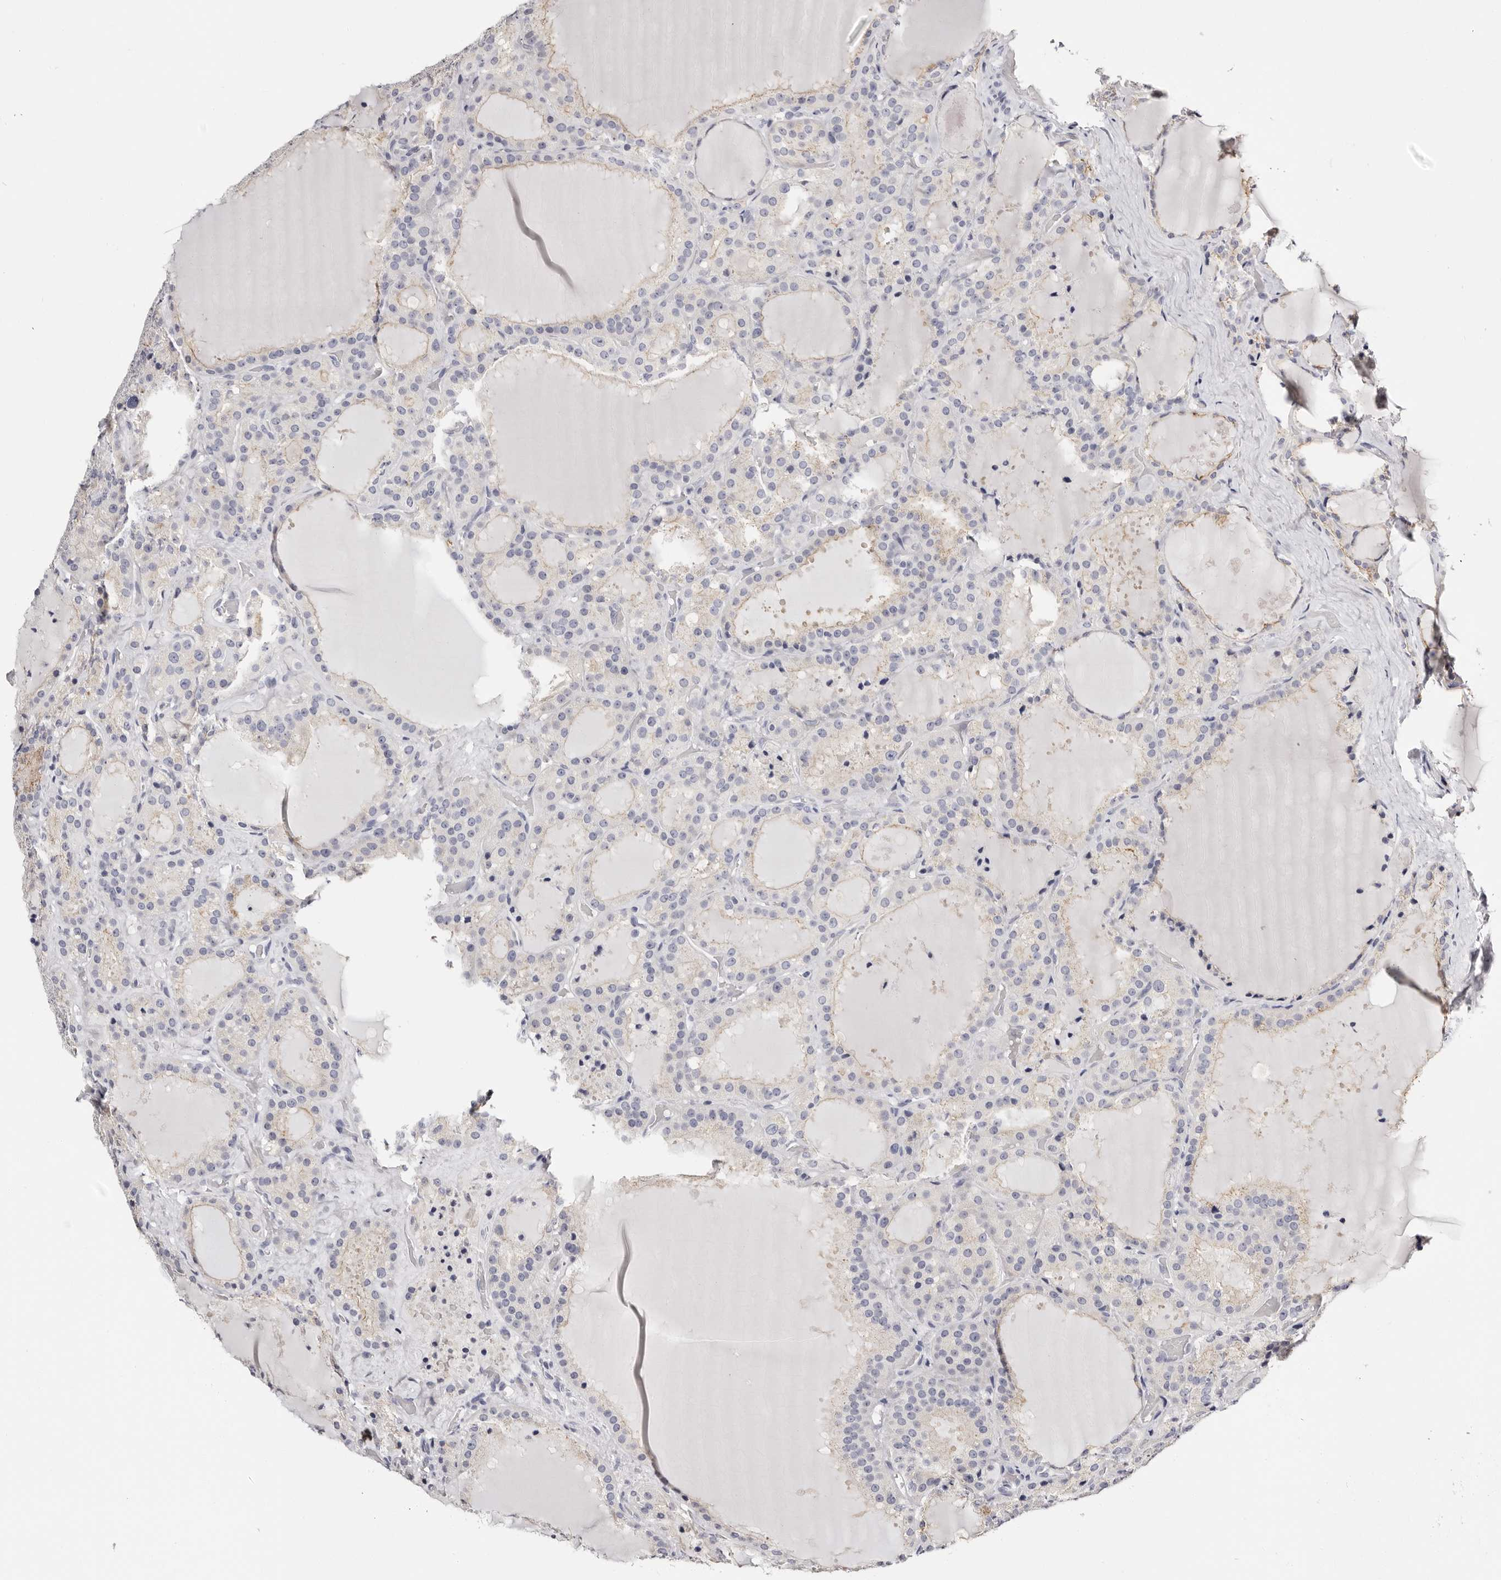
{"staining": {"intensity": "negative", "quantity": "none", "location": "none"}, "tissue": "thyroid cancer", "cell_type": "Tumor cells", "image_type": "cancer", "snomed": [{"axis": "morphology", "description": "Papillary adenocarcinoma, NOS"}, {"axis": "topography", "description": "Thyroid gland"}], "caption": "There is no significant positivity in tumor cells of thyroid papillary adenocarcinoma. (Stains: DAB (3,3'-diaminobenzidine) IHC with hematoxylin counter stain, Microscopy: brightfield microscopy at high magnification).", "gene": "ROM1", "patient": {"sex": "male", "age": 77}}